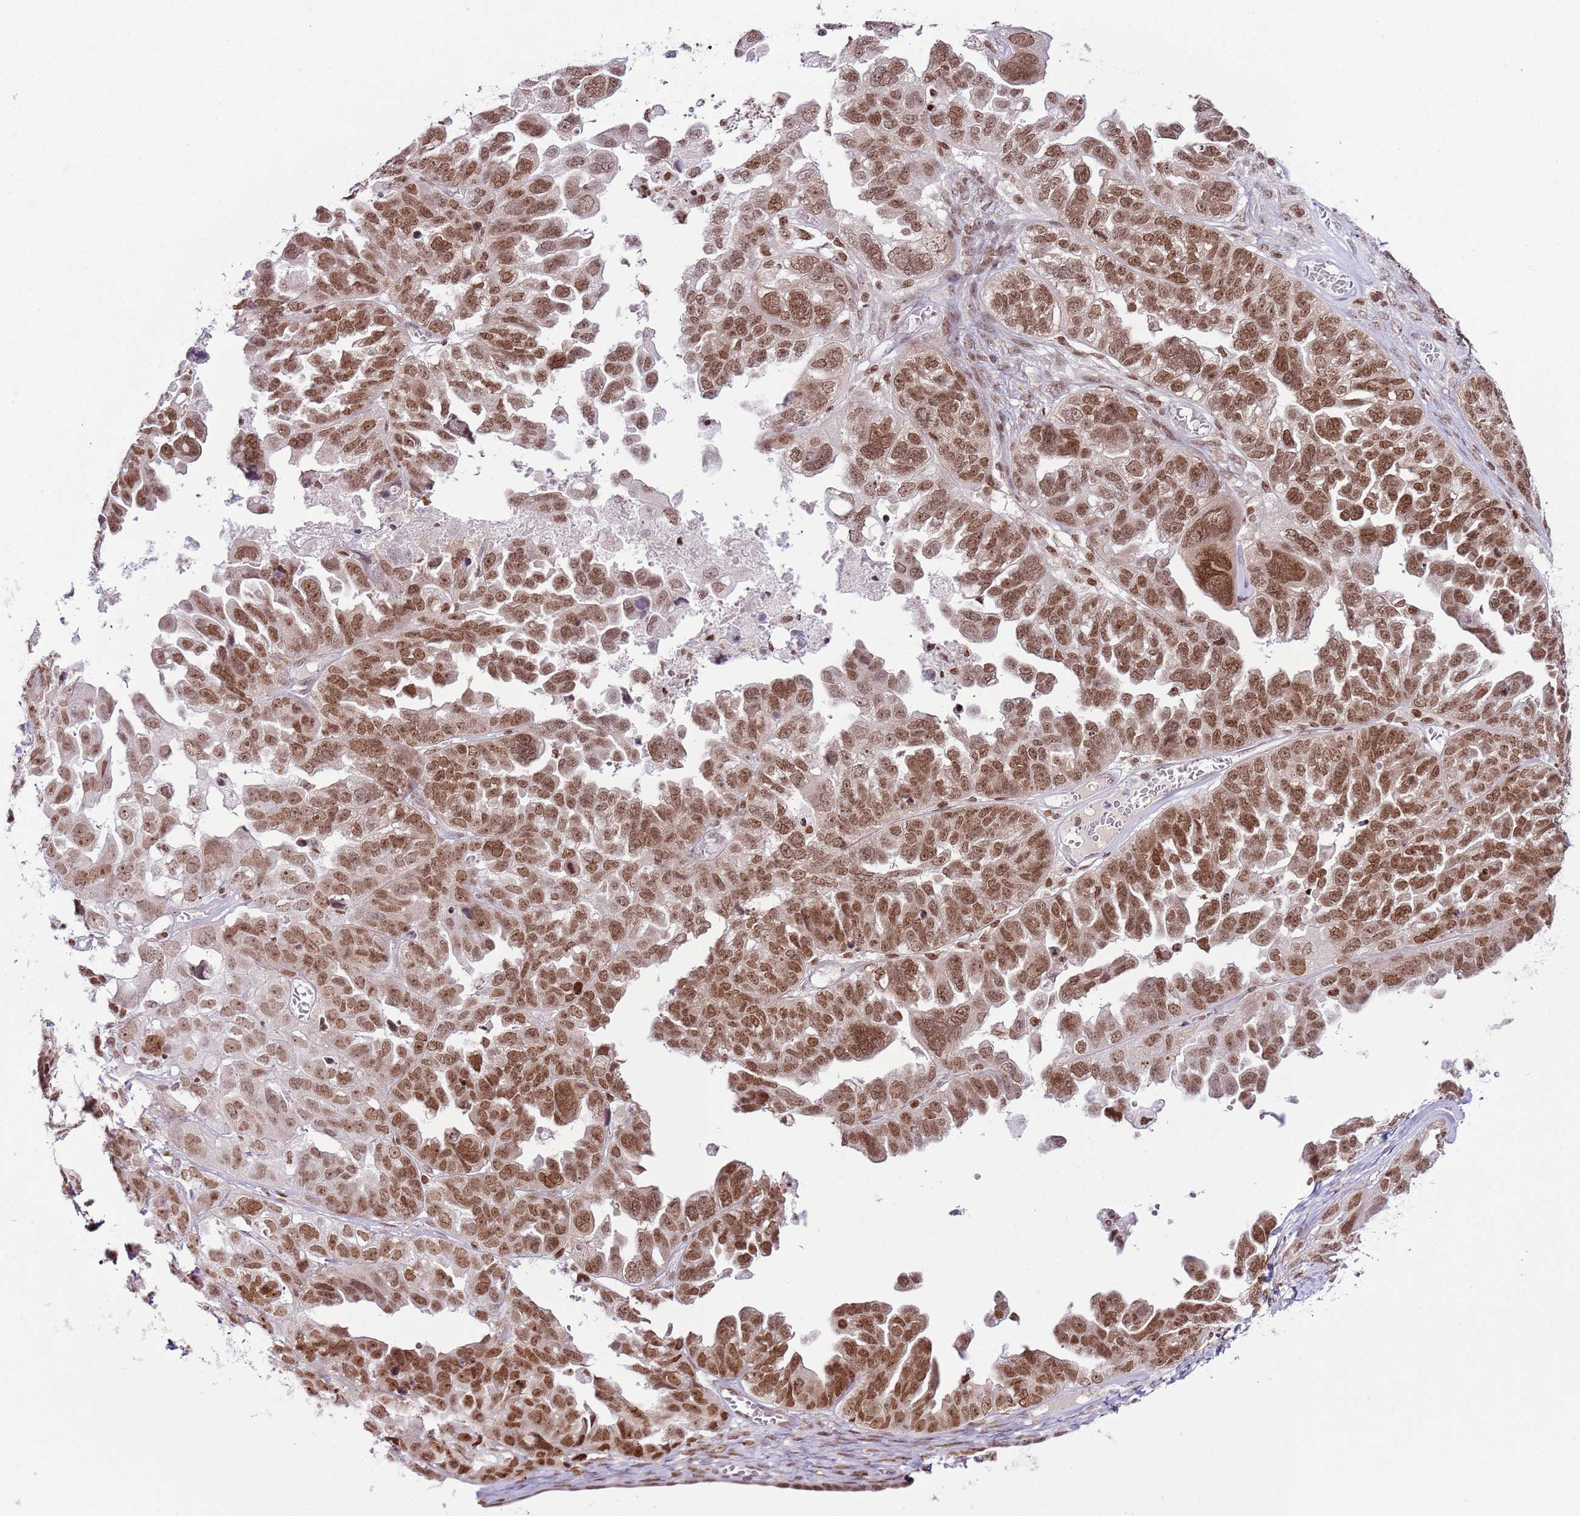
{"staining": {"intensity": "moderate", "quantity": ">75%", "location": "nuclear"}, "tissue": "ovarian cancer", "cell_type": "Tumor cells", "image_type": "cancer", "snomed": [{"axis": "morphology", "description": "Cystadenocarcinoma, serous, NOS"}, {"axis": "topography", "description": "Ovary"}], "caption": "Human ovarian cancer stained for a protein (brown) reveals moderate nuclear positive positivity in about >75% of tumor cells.", "gene": "SELENOH", "patient": {"sex": "female", "age": 79}}